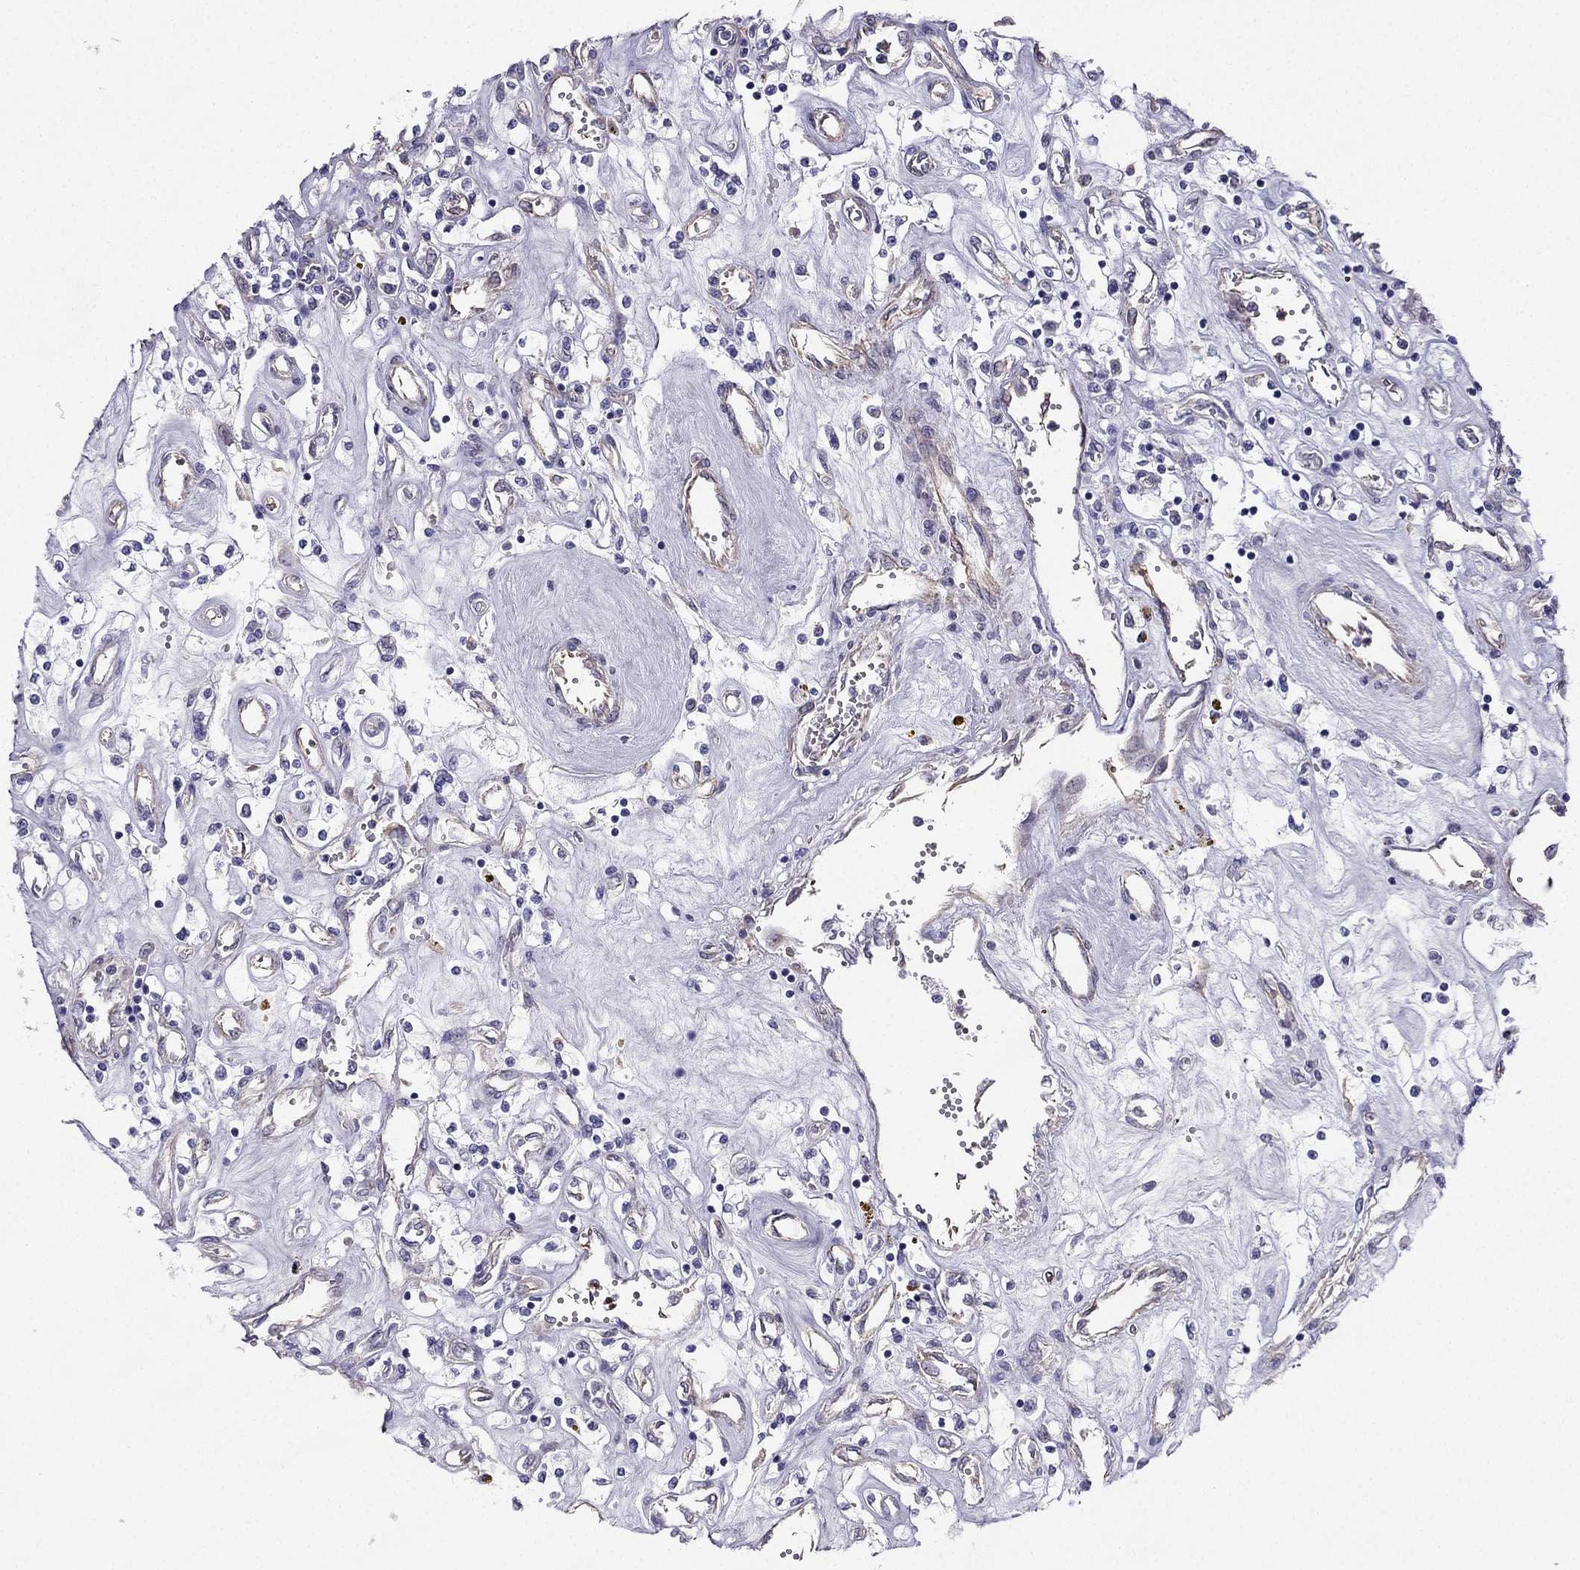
{"staining": {"intensity": "negative", "quantity": "none", "location": "none"}, "tissue": "renal cancer", "cell_type": "Tumor cells", "image_type": "cancer", "snomed": [{"axis": "morphology", "description": "Adenocarcinoma, NOS"}, {"axis": "topography", "description": "Kidney"}], "caption": "Immunohistochemistry of renal adenocarcinoma exhibits no positivity in tumor cells.", "gene": "ENOX1", "patient": {"sex": "female", "age": 59}}